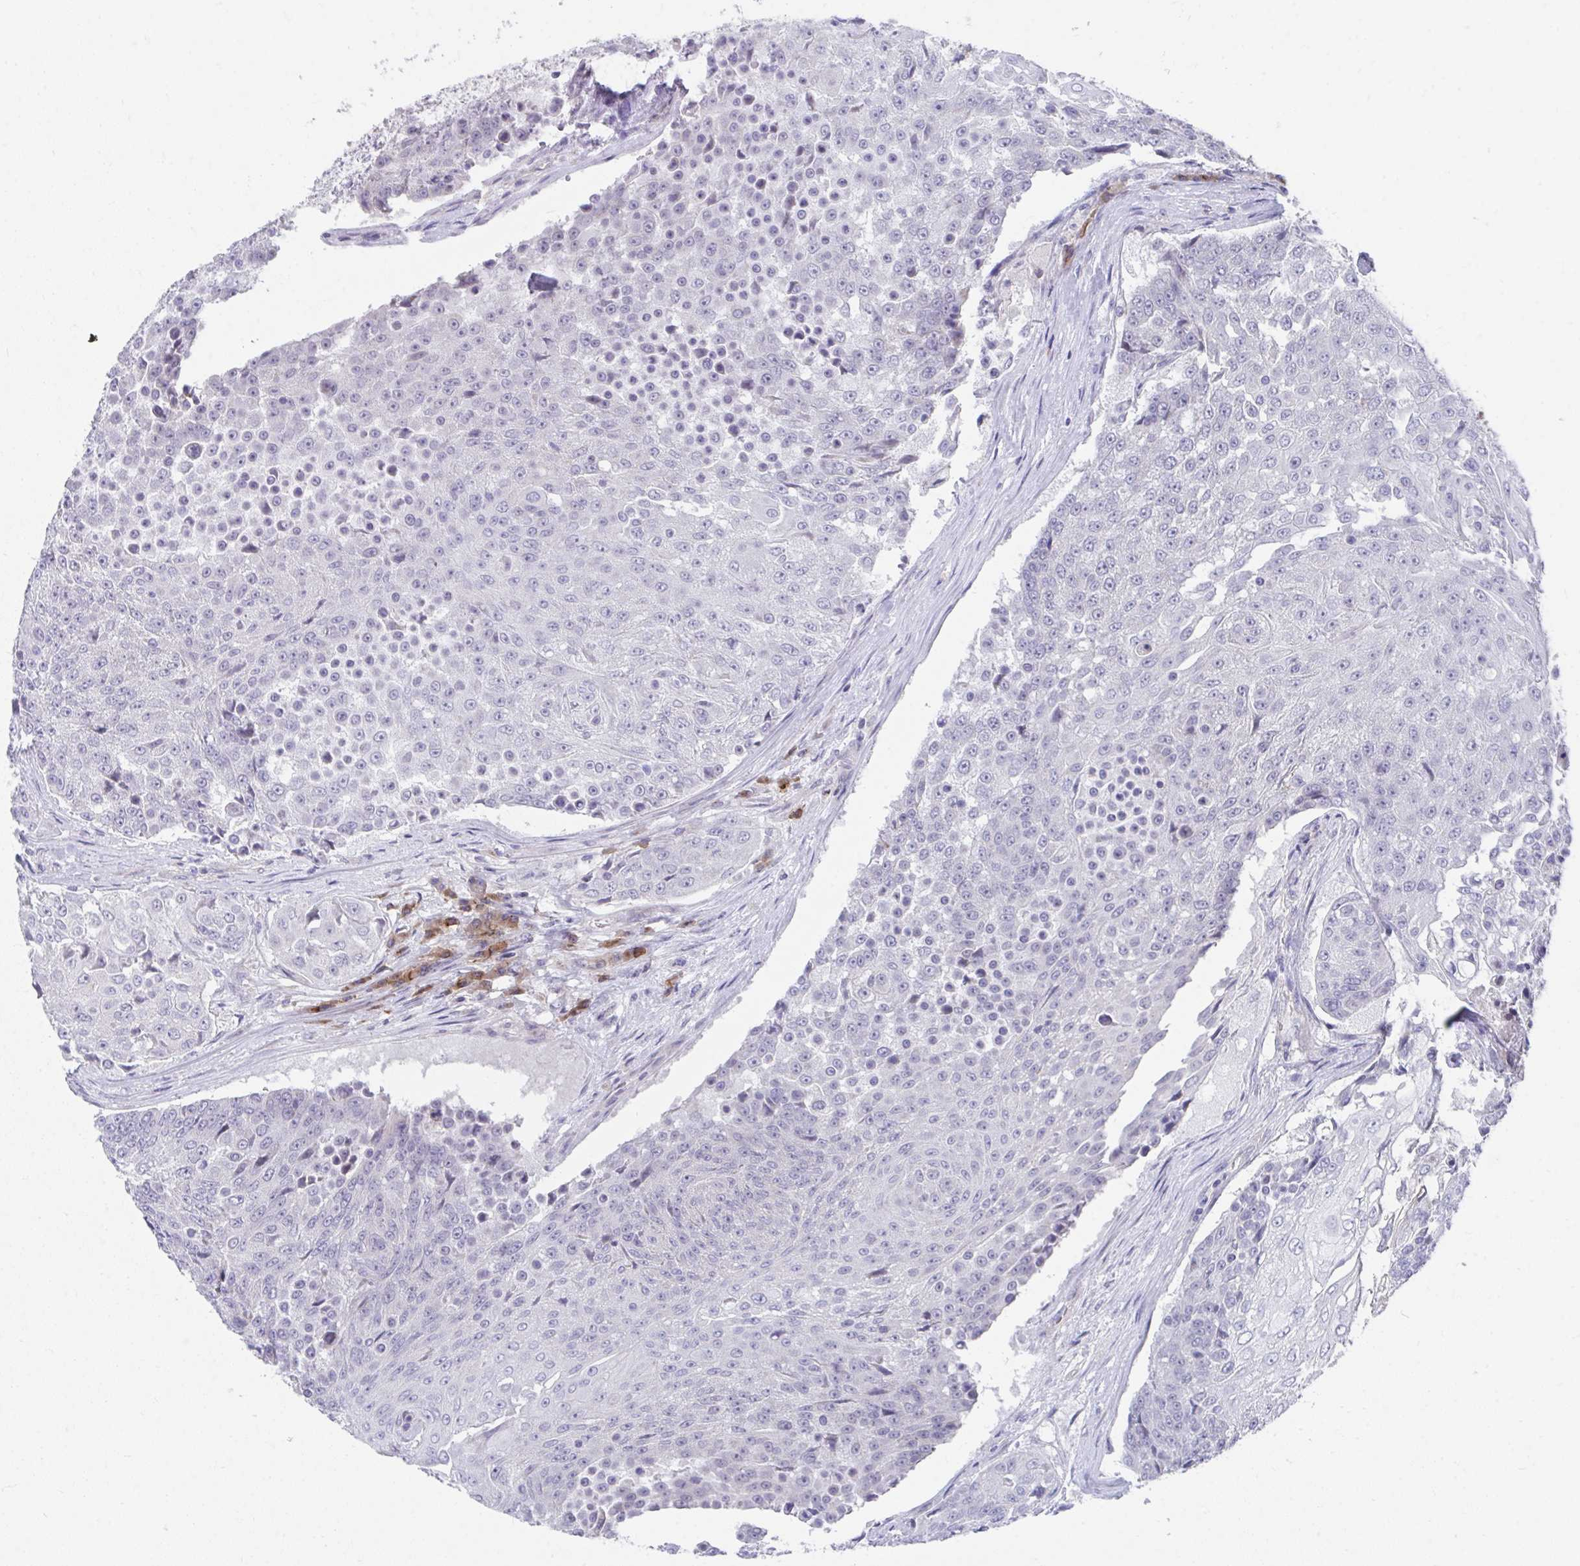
{"staining": {"intensity": "negative", "quantity": "none", "location": "none"}, "tissue": "urothelial cancer", "cell_type": "Tumor cells", "image_type": "cancer", "snomed": [{"axis": "morphology", "description": "Urothelial carcinoma, High grade"}, {"axis": "topography", "description": "Urinary bladder"}], "caption": "IHC of human high-grade urothelial carcinoma shows no positivity in tumor cells.", "gene": "SLAMF7", "patient": {"sex": "female", "age": 63}}